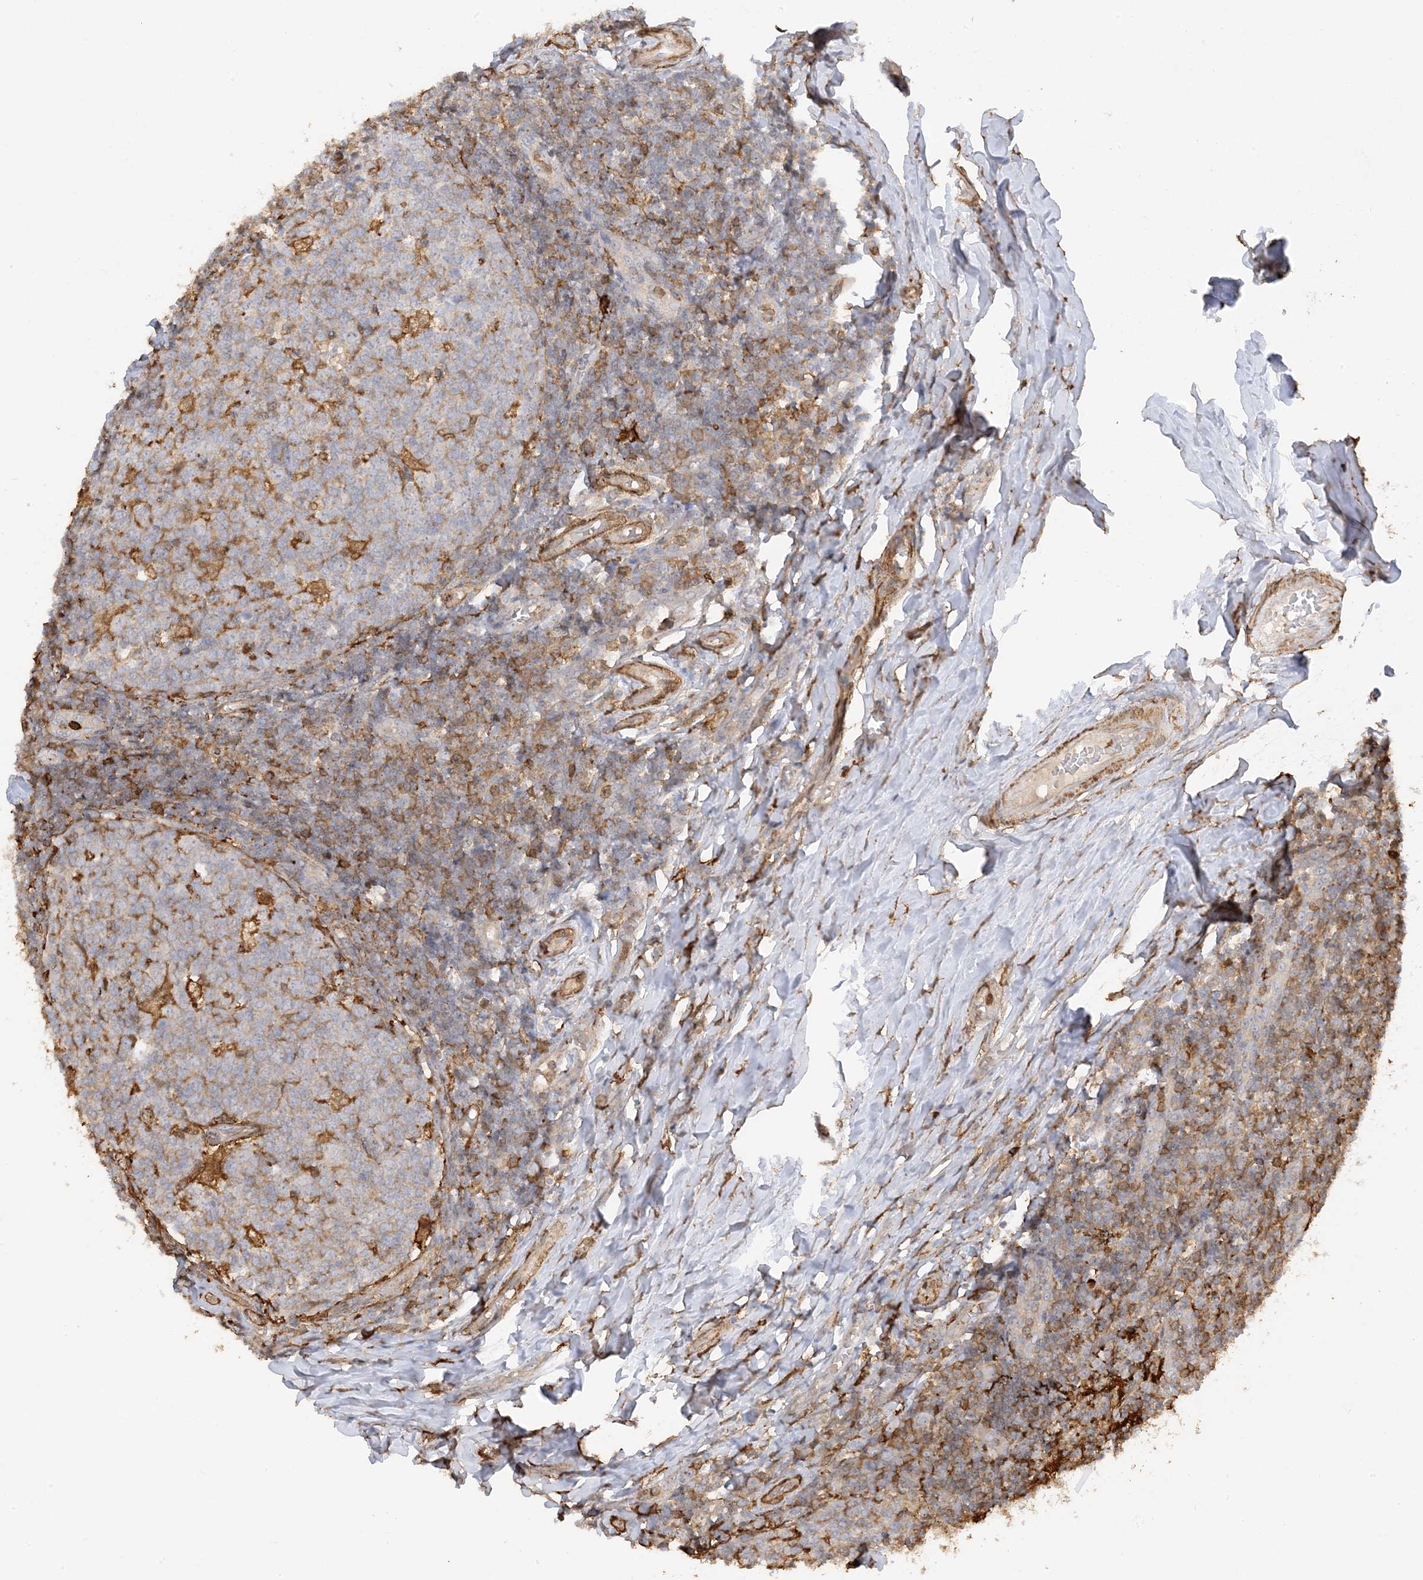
{"staining": {"intensity": "moderate", "quantity": "25%-75%", "location": "cytoplasmic/membranous"}, "tissue": "tonsil", "cell_type": "Germinal center cells", "image_type": "normal", "snomed": [{"axis": "morphology", "description": "Normal tissue, NOS"}, {"axis": "topography", "description": "Tonsil"}], "caption": "An immunohistochemistry histopathology image of unremarkable tissue is shown. Protein staining in brown highlights moderate cytoplasmic/membranous positivity in tonsil within germinal center cells.", "gene": "PHACTR2", "patient": {"sex": "female", "age": 19}}